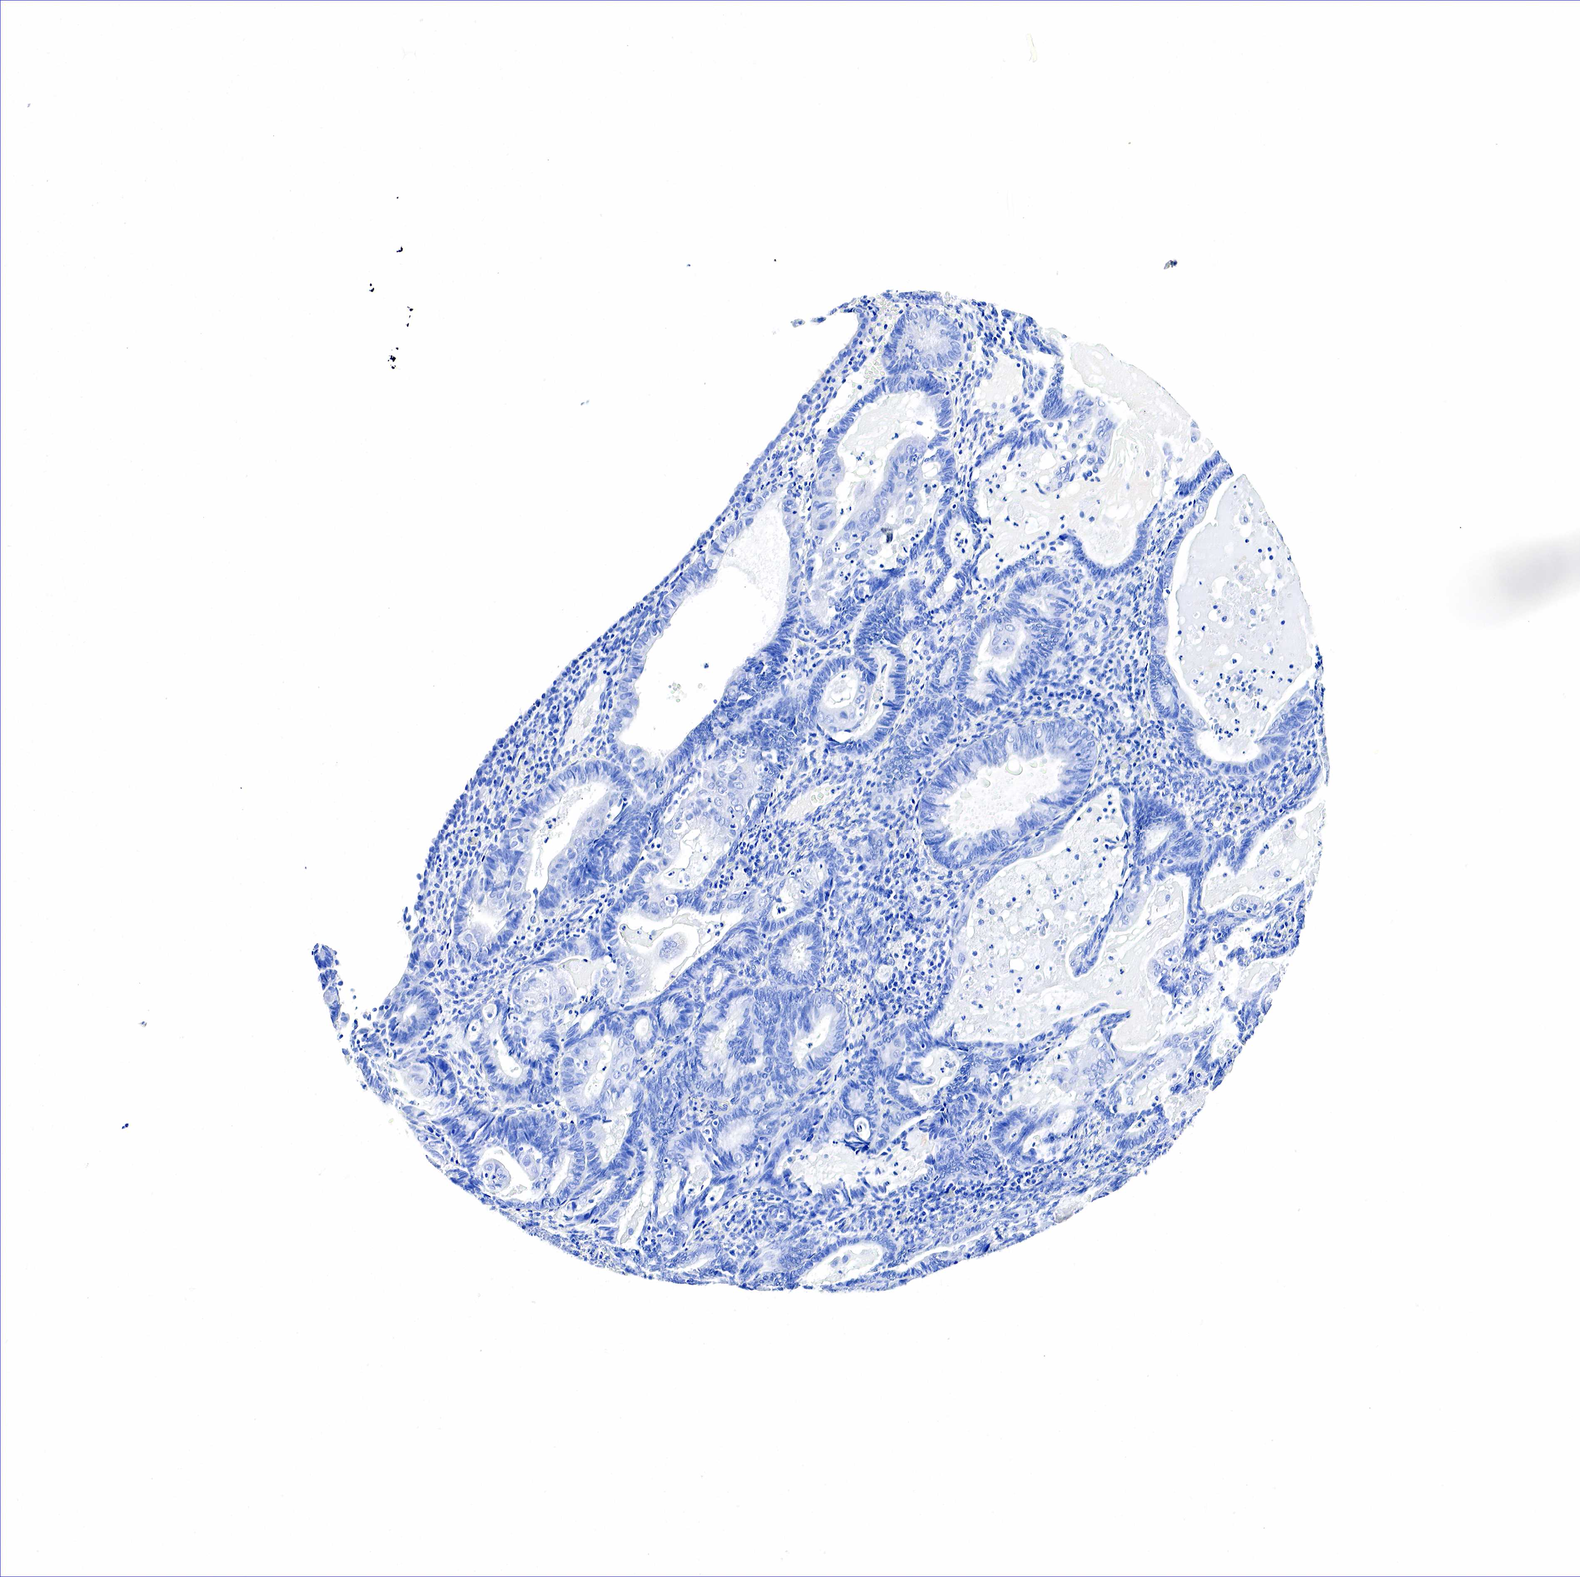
{"staining": {"intensity": "negative", "quantity": "none", "location": "none"}, "tissue": "endometrial cancer", "cell_type": "Tumor cells", "image_type": "cancer", "snomed": [{"axis": "morphology", "description": "Adenocarcinoma, NOS"}, {"axis": "topography", "description": "Endometrium"}], "caption": "There is no significant staining in tumor cells of endometrial cancer.", "gene": "ACP3", "patient": {"sex": "female", "age": 63}}